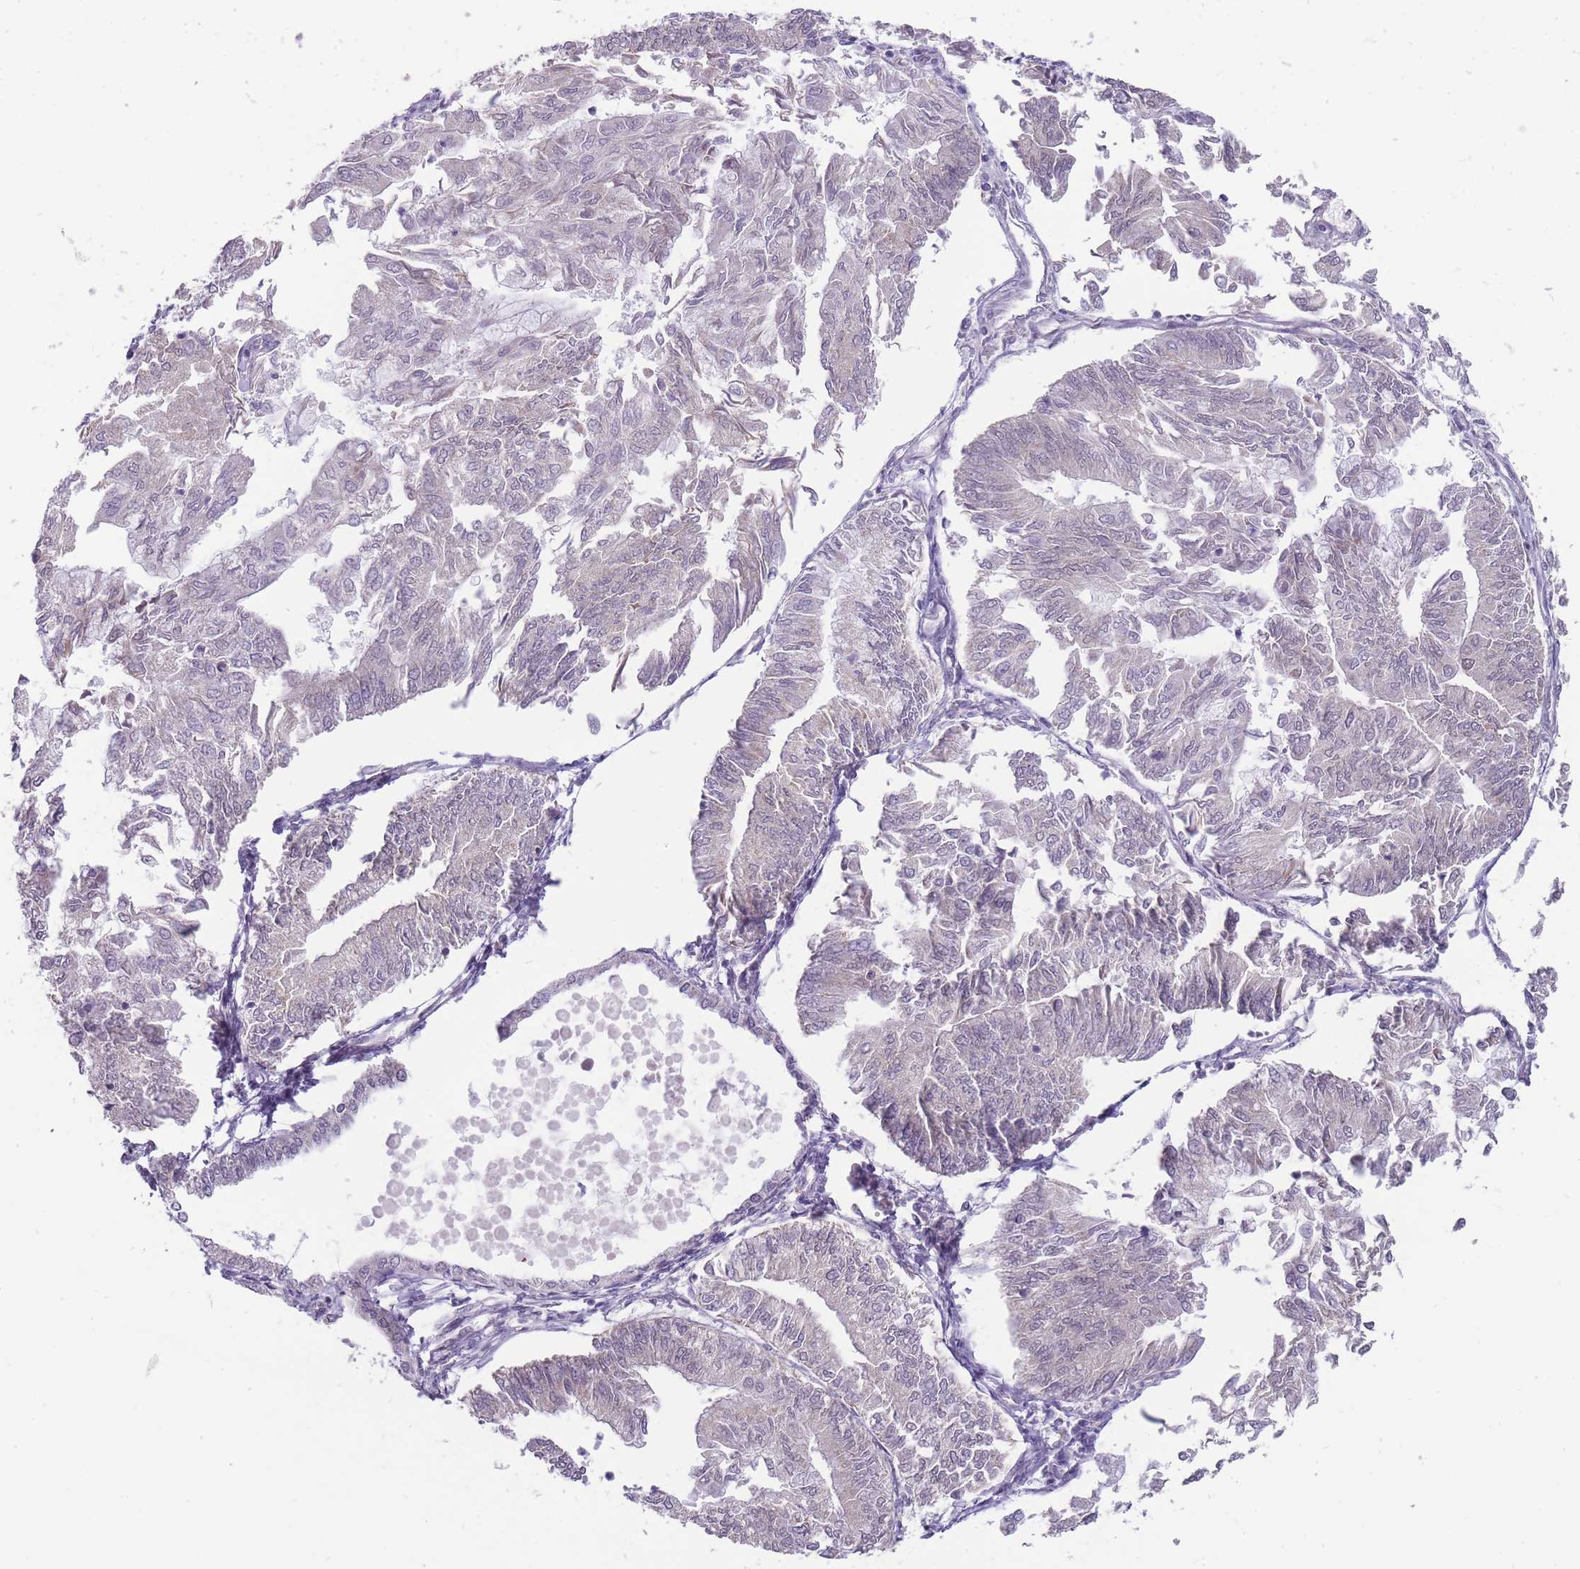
{"staining": {"intensity": "negative", "quantity": "none", "location": "none"}, "tissue": "smooth muscle", "cell_type": "Smooth muscle cells", "image_type": "normal", "snomed": [{"axis": "morphology", "description": "Normal tissue, NOS"}, {"axis": "topography", "description": "Smooth muscle"}, {"axis": "topography", "description": "Uterus"}], "caption": "An immunohistochemistry photomicrograph of normal smooth muscle is shown. There is no staining in smooth muscle cells of smooth muscle. (DAB (3,3'-diaminobenzidine) immunohistochemistry with hematoxylin counter stain).", "gene": "NELL1", "patient": {"sex": "female", "age": 59}}